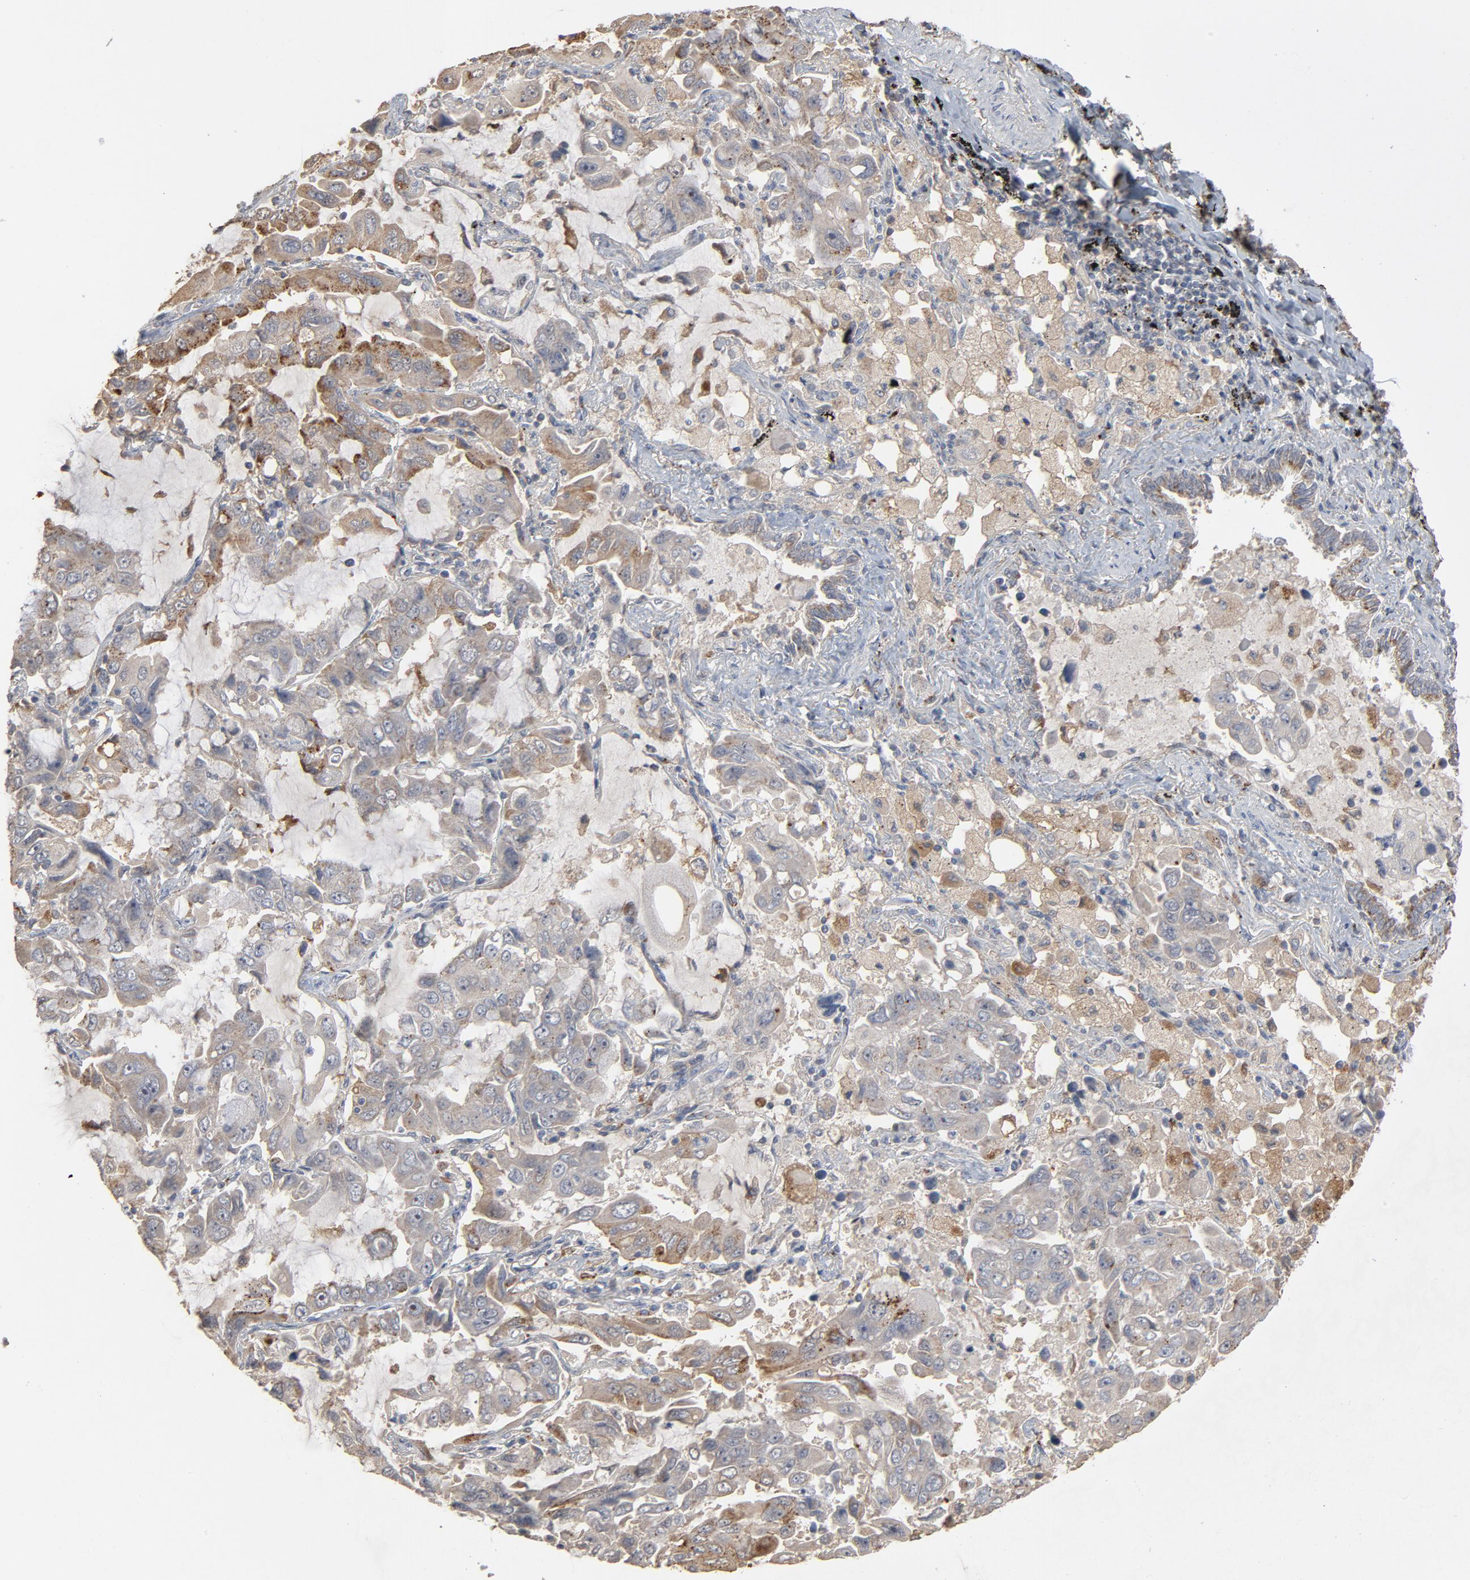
{"staining": {"intensity": "moderate", "quantity": "<25%", "location": "cytoplasmic/membranous"}, "tissue": "lung cancer", "cell_type": "Tumor cells", "image_type": "cancer", "snomed": [{"axis": "morphology", "description": "Adenocarcinoma, NOS"}, {"axis": "topography", "description": "Lung"}], "caption": "Immunohistochemical staining of human lung cancer demonstrates moderate cytoplasmic/membranous protein expression in about <25% of tumor cells. (IHC, brightfield microscopy, high magnification).", "gene": "POMT2", "patient": {"sex": "male", "age": 64}}